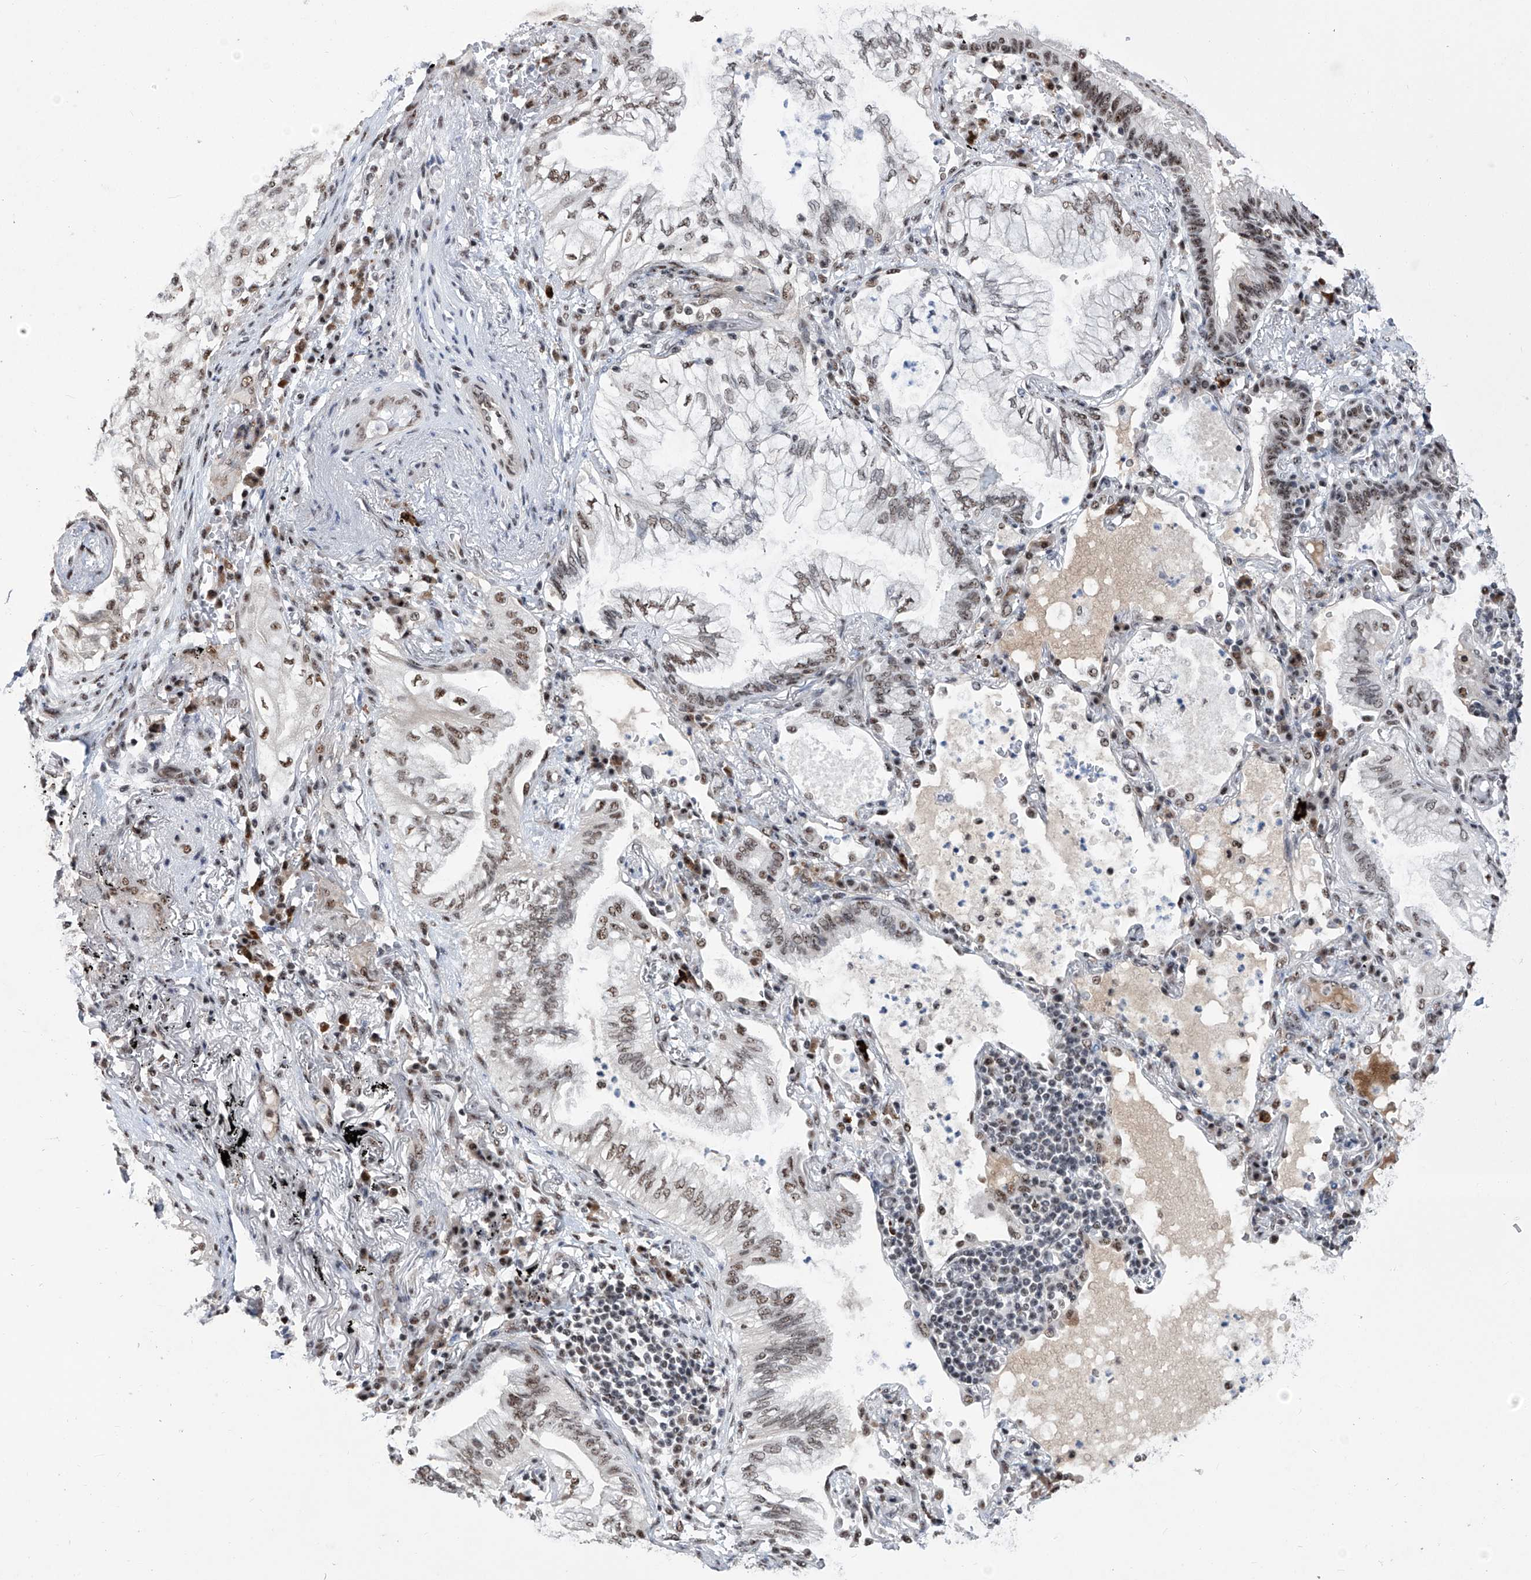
{"staining": {"intensity": "moderate", "quantity": "<25%", "location": "nuclear"}, "tissue": "lung cancer", "cell_type": "Tumor cells", "image_type": "cancer", "snomed": [{"axis": "morphology", "description": "Adenocarcinoma, NOS"}, {"axis": "topography", "description": "Lung"}], "caption": "About <25% of tumor cells in human lung cancer (adenocarcinoma) reveal moderate nuclear protein positivity as visualized by brown immunohistochemical staining.", "gene": "FBXL4", "patient": {"sex": "female", "age": 70}}